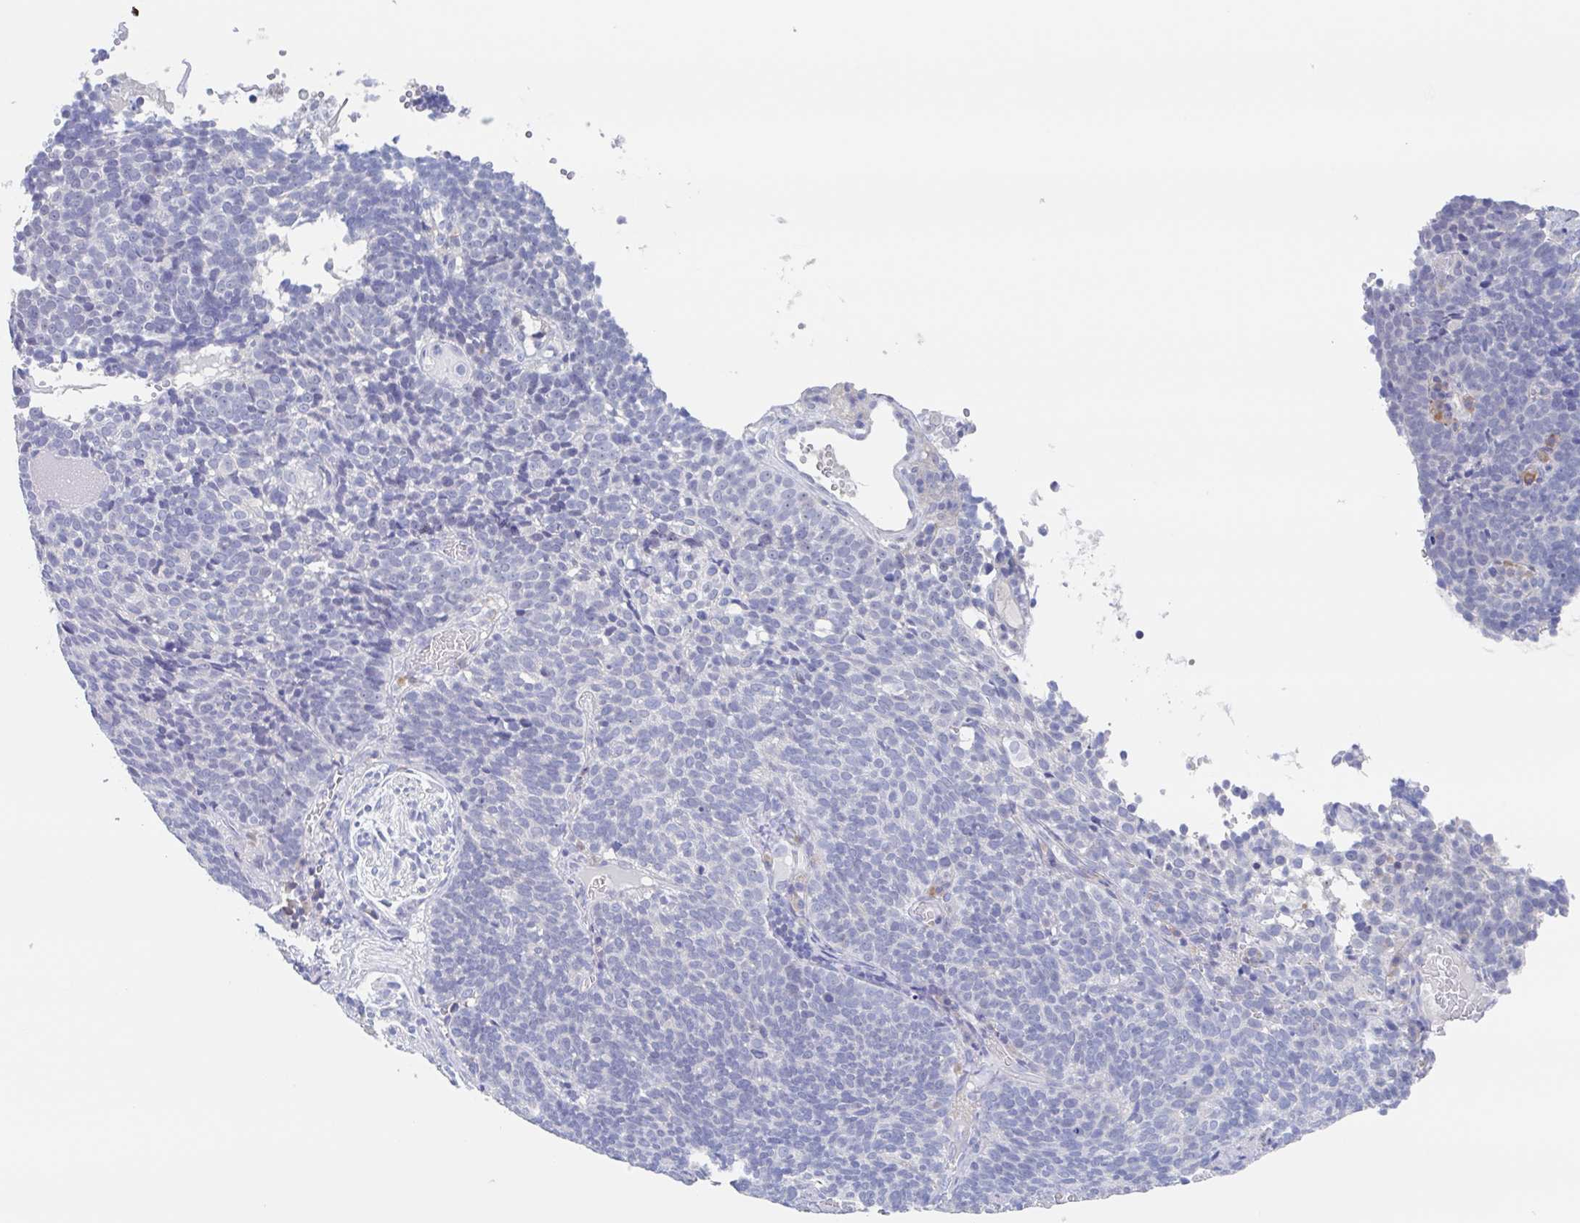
{"staining": {"intensity": "negative", "quantity": "none", "location": "none"}, "tissue": "cervical cancer", "cell_type": "Tumor cells", "image_type": "cancer", "snomed": [{"axis": "morphology", "description": "Normal tissue, NOS"}, {"axis": "morphology", "description": "Squamous cell carcinoma, NOS"}, {"axis": "topography", "description": "Cervix"}], "caption": "Immunohistochemistry photomicrograph of neoplastic tissue: human cervical cancer stained with DAB (3,3'-diaminobenzidine) exhibits no significant protein staining in tumor cells.", "gene": "NOXRED1", "patient": {"sex": "female", "age": 39}}